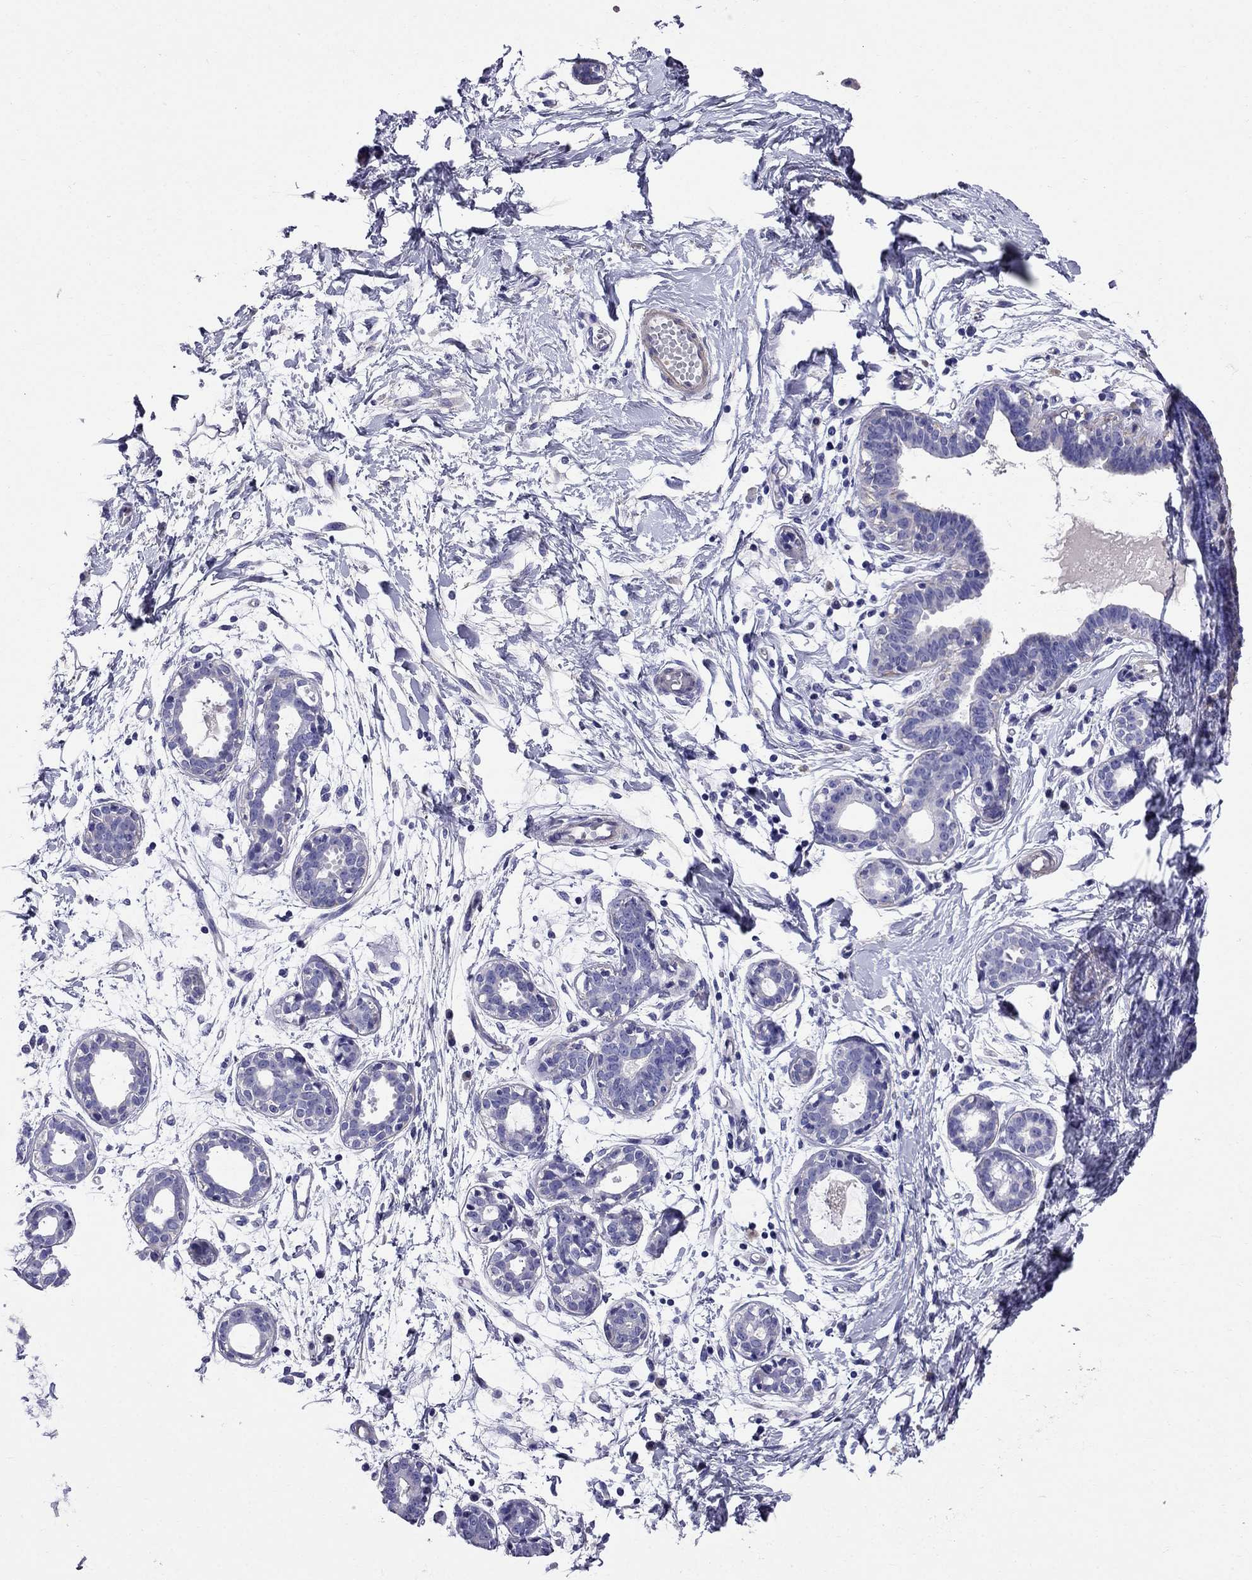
{"staining": {"intensity": "negative", "quantity": "none", "location": "none"}, "tissue": "breast", "cell_type": "Adipocytes", "image_type": "normal", "snomed": [{"axis": "morphology", "description": "Normal tissue, NOS"}, {"axis": "topography", "description": "Breast"}], "caption": "DAB immunohistochemical staining of normal human breast exhibits no significant expression in adipocytes.", "gene": "GPR50", "patient": {"sex": "female", "age": 37}}